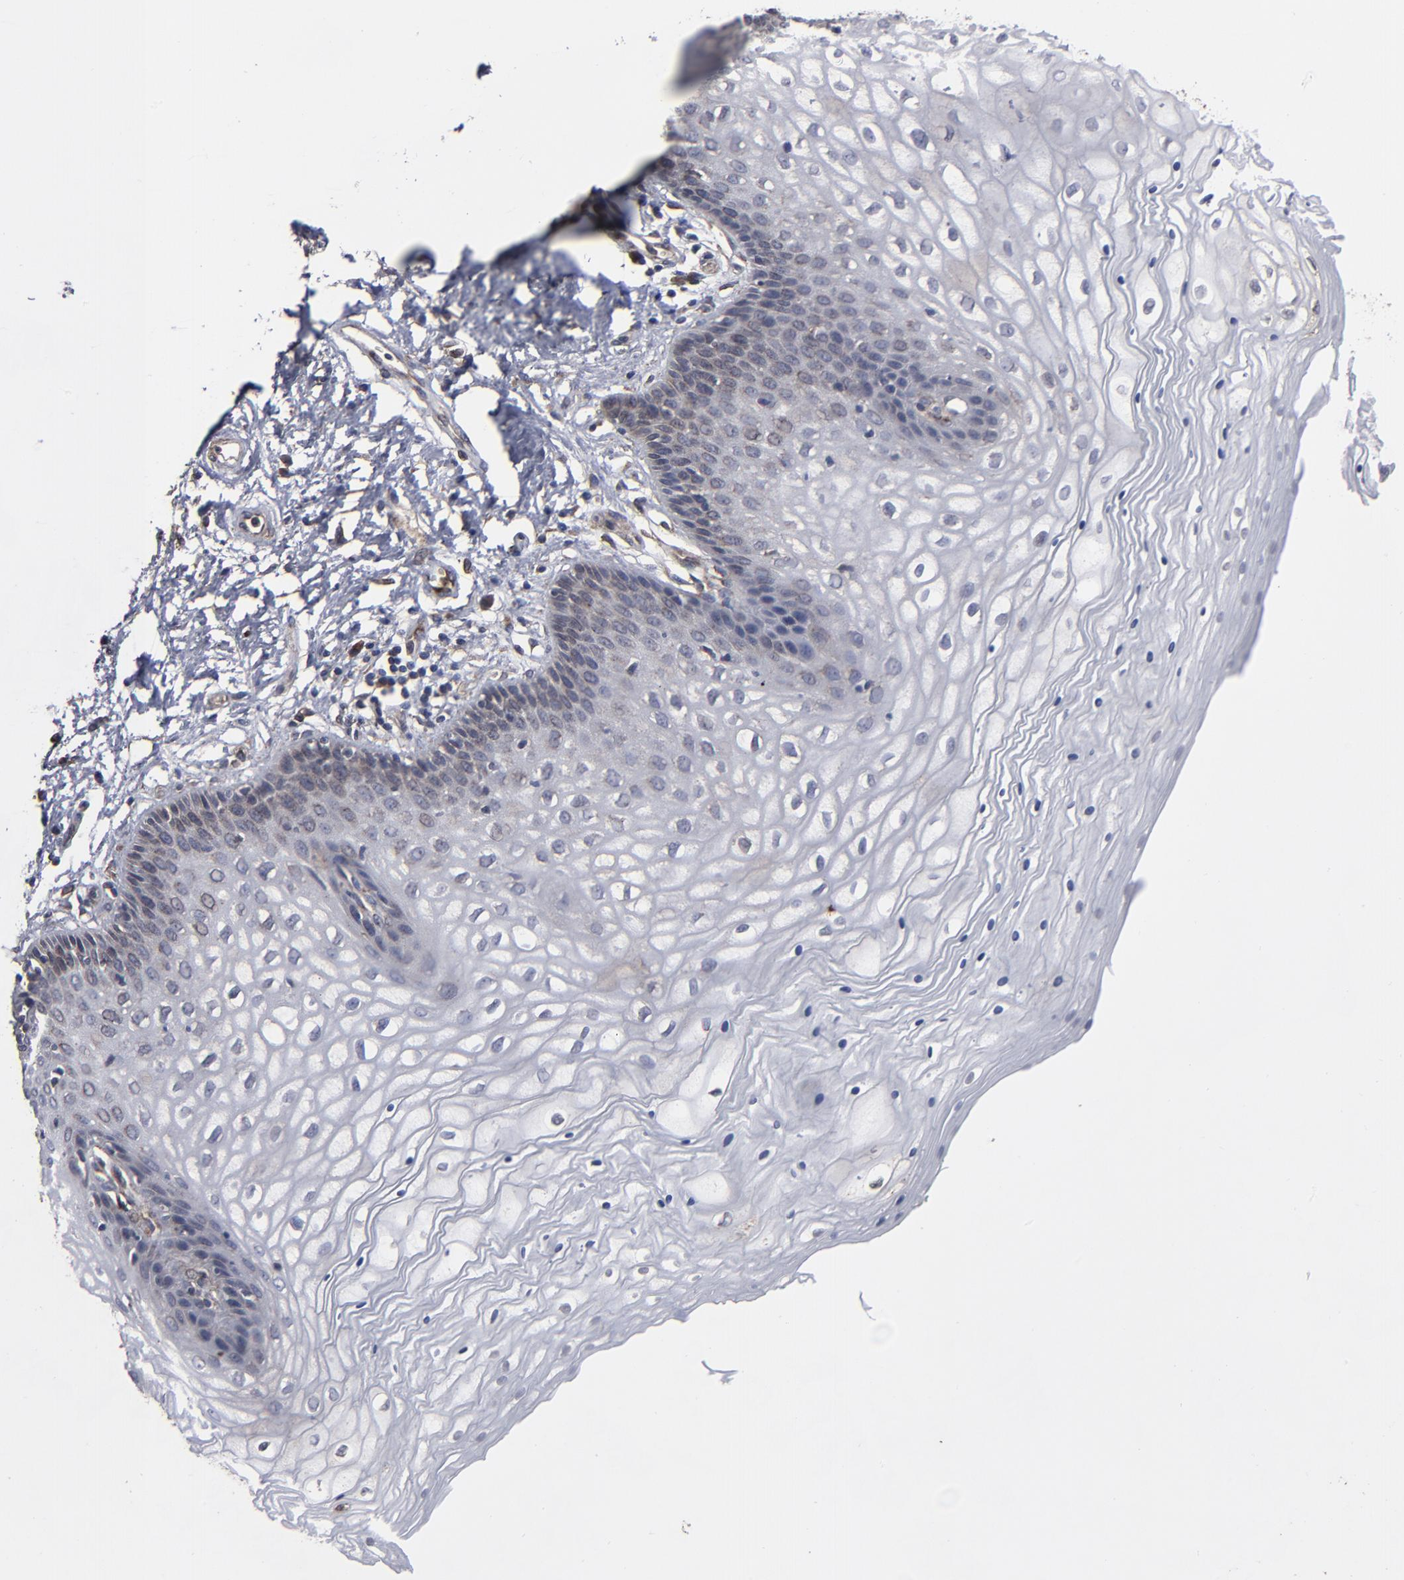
{"staining": {"intensity": "moderate", "quantity": "25%-75%", "location": "cytoplasmic/membranous"}, "tissue": "vagina", "cell_type": "Squamous epithelial cells", "image_type": "normal", "snomed": [{"axis": "morphology", "description": "Normal tissue, NOS"}, {"axis": "topography", "description": "Vagina"}], "caption": "Immunohistochemical staining of normal human vagina exhibits 25%-75% levels of moderate cytoplasmic/membranous protein positivity in about 25%-75% of squamous epithelial cells.", "gene": "CNIH1", "patient": {"sex": "female", "age": 34}}